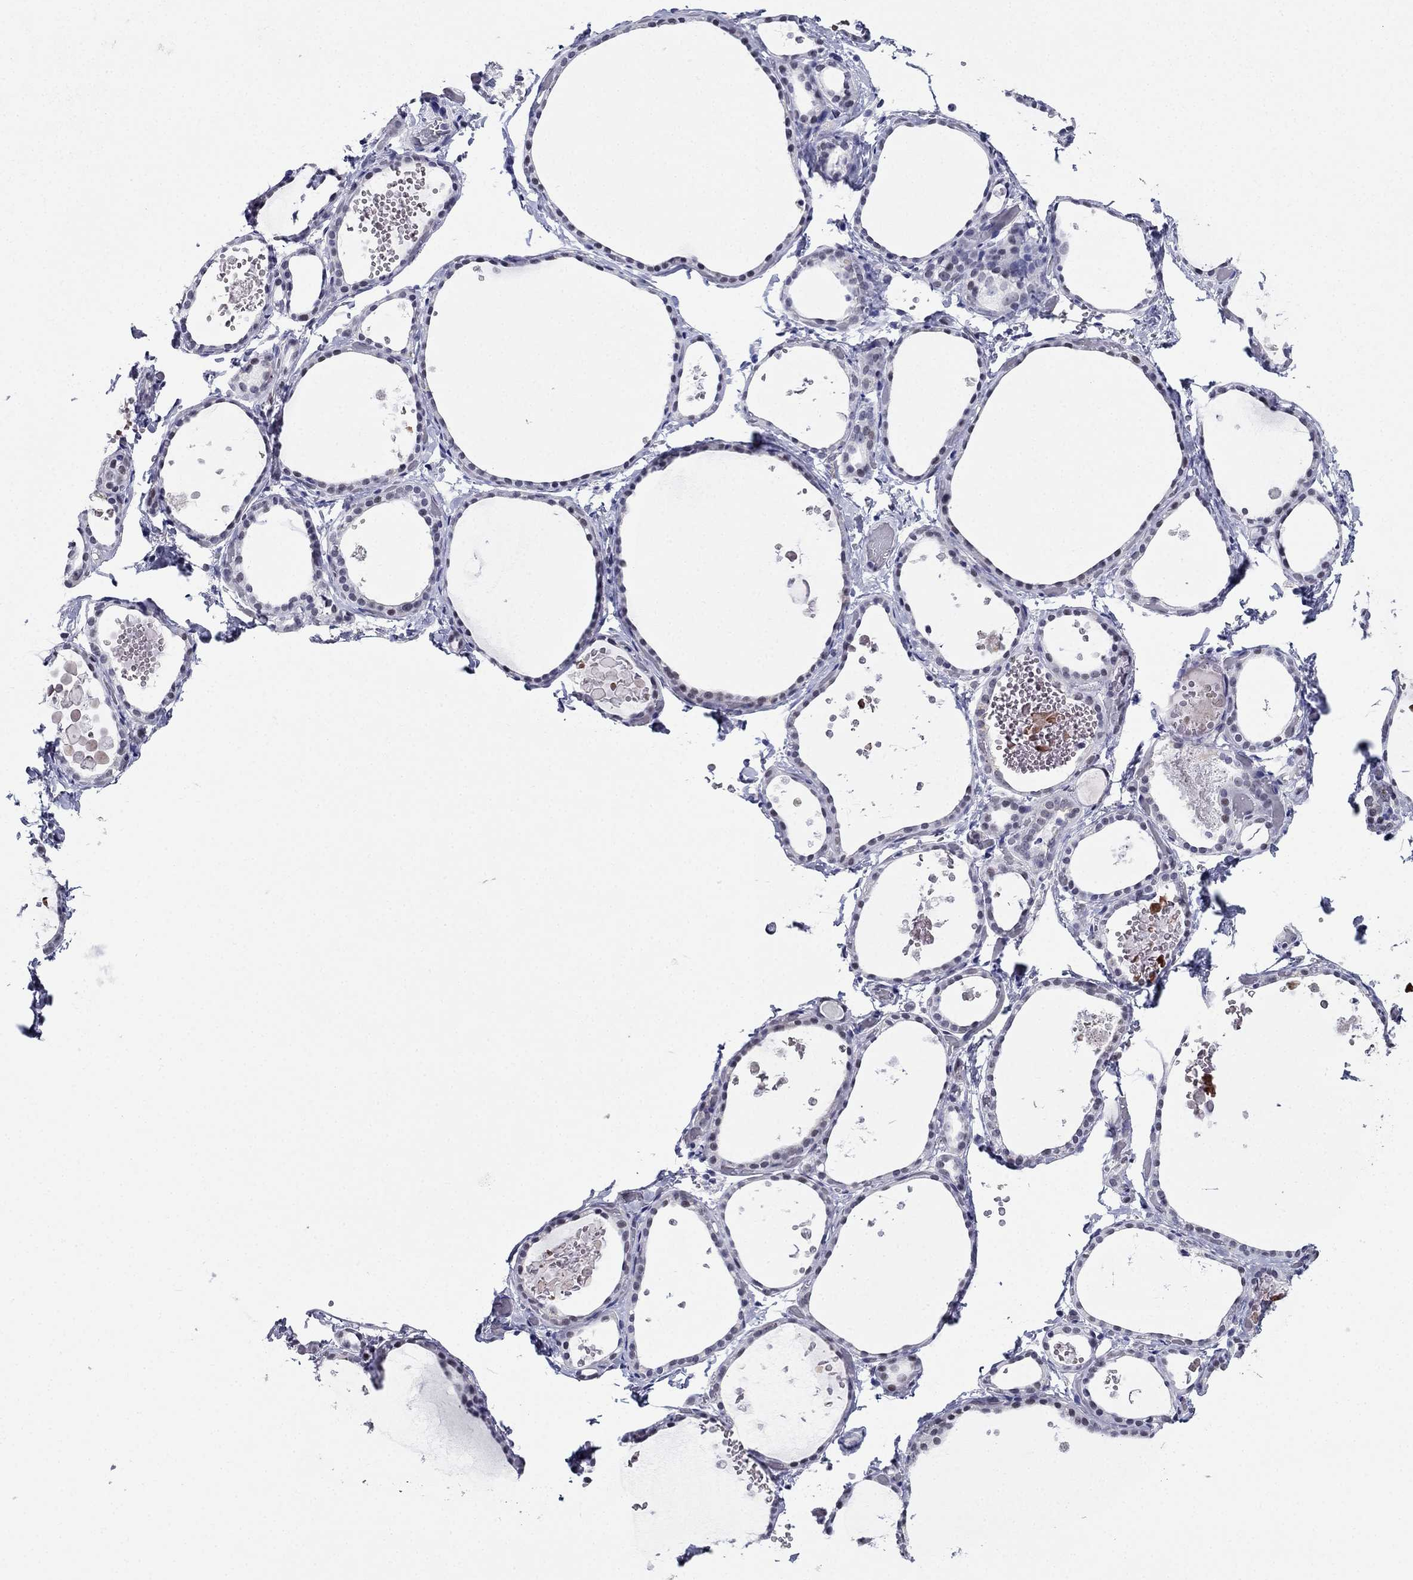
{"staining": {"intensity": "negative", "quantity": "none", "location": "none"}, "tissue": "thyroid gland", "cell_type": "Glandular cells", "image_type": "normal", "snomed": [{"axis": "morphology", "description": "Normal tissue, NOS"}, {"axis": "topography", "description": "Thyroid gland"}], "caption": "This is an immunohistochemistry micrograph of benign thyroid gland. There is no expression in glandular cells.", "gene": "PPM1G", "patient": {"sex": "female", "age": 56}}